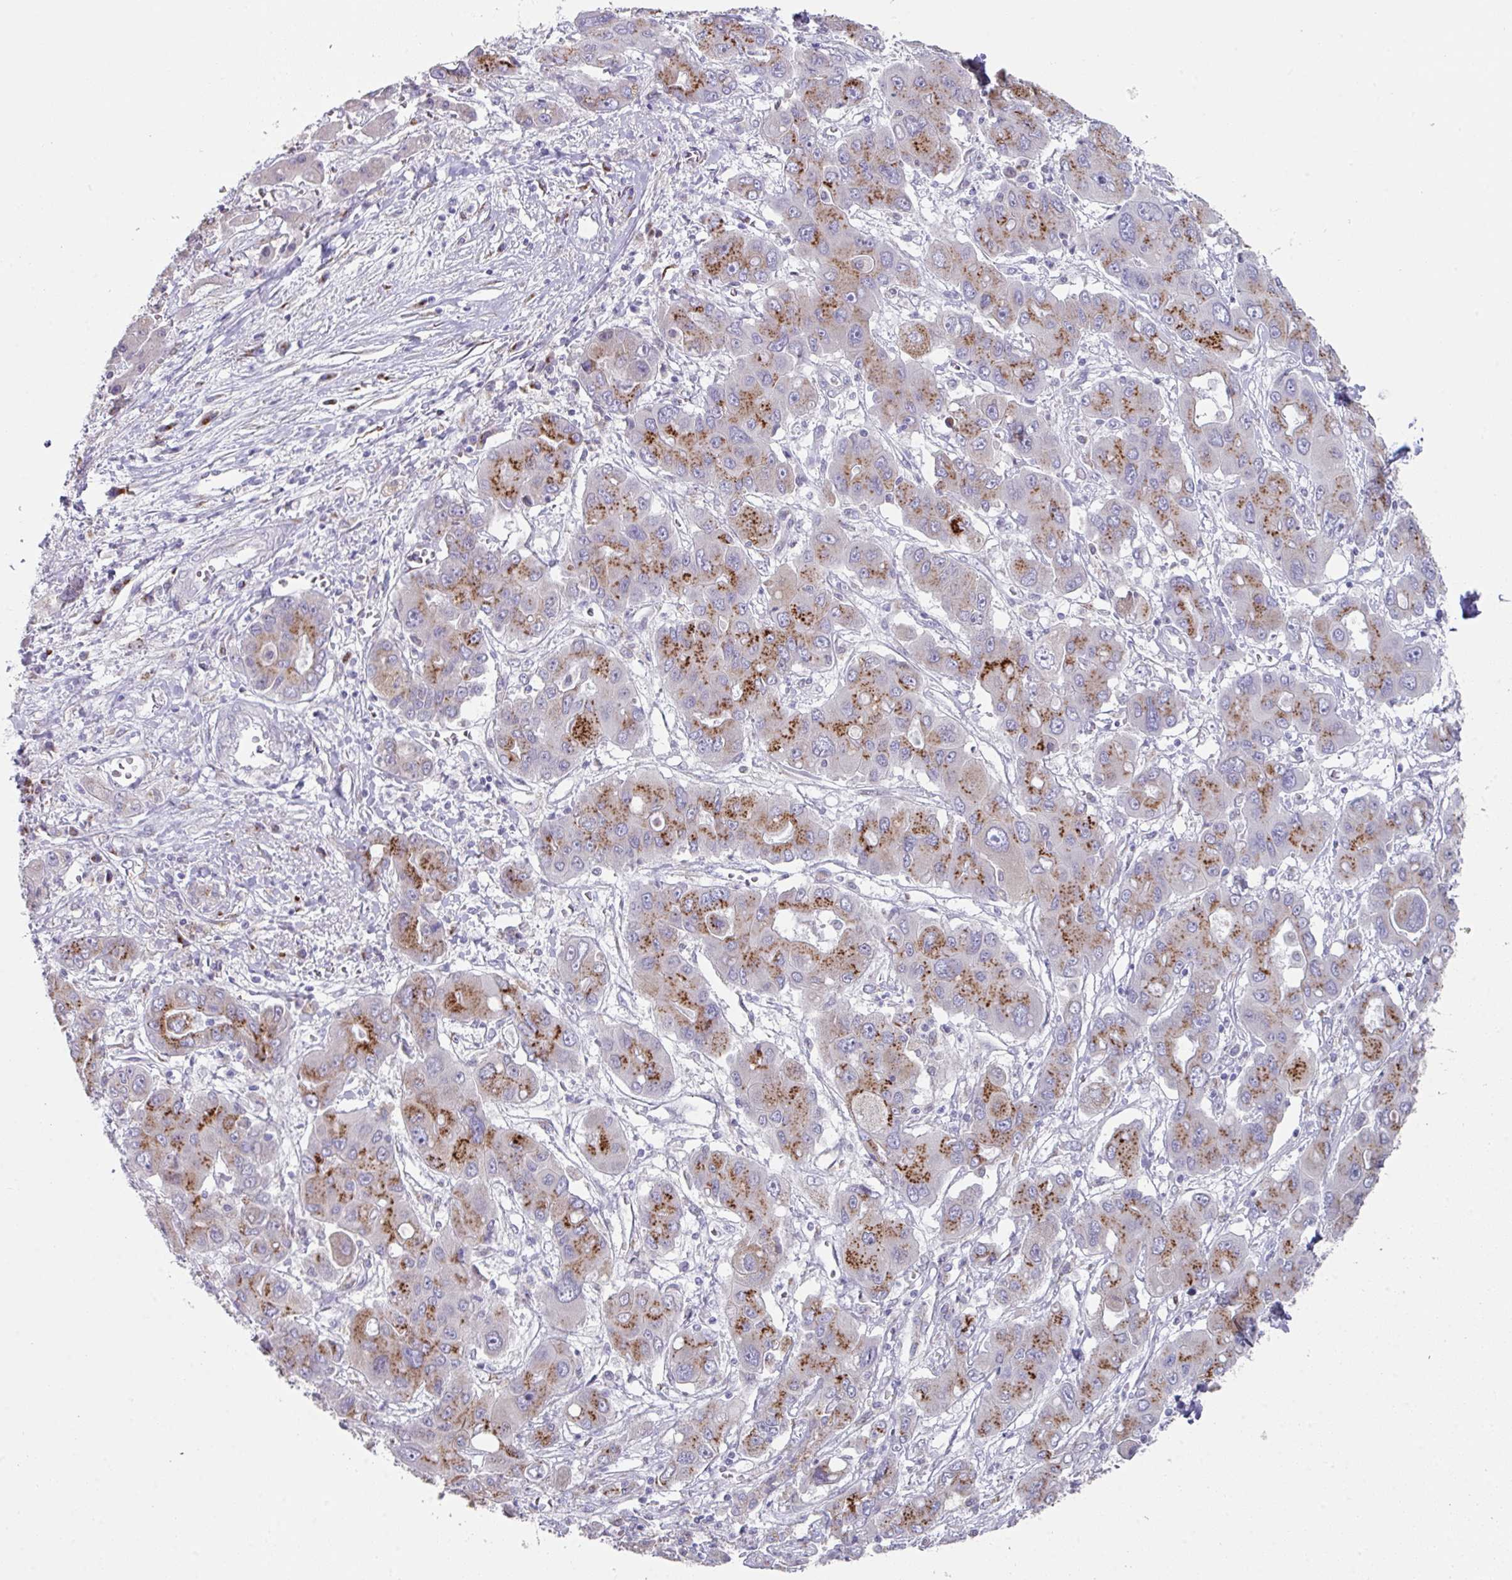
{"staining": {"intensity": "moderate", "quantity": "25%-75%", "location": "cytoplasmic/membranous"}, "tissue": "liver cancer", "cell_type": "Tumor cells", "image_type": "cancer", "snomed": [{"axis": "morphology", "description": "Cholangiocarcinoma"}, {"axis": "topography", "description": "Liver"}], "caption": "Tumor cells show medium levels of moderate cytoplasmic/membranous positivity in about 25%-75% of cells in liver cholangiocarcinoma.", "gene": "VKORC1L1", "patient": {"sex": "male", "age": 67}}